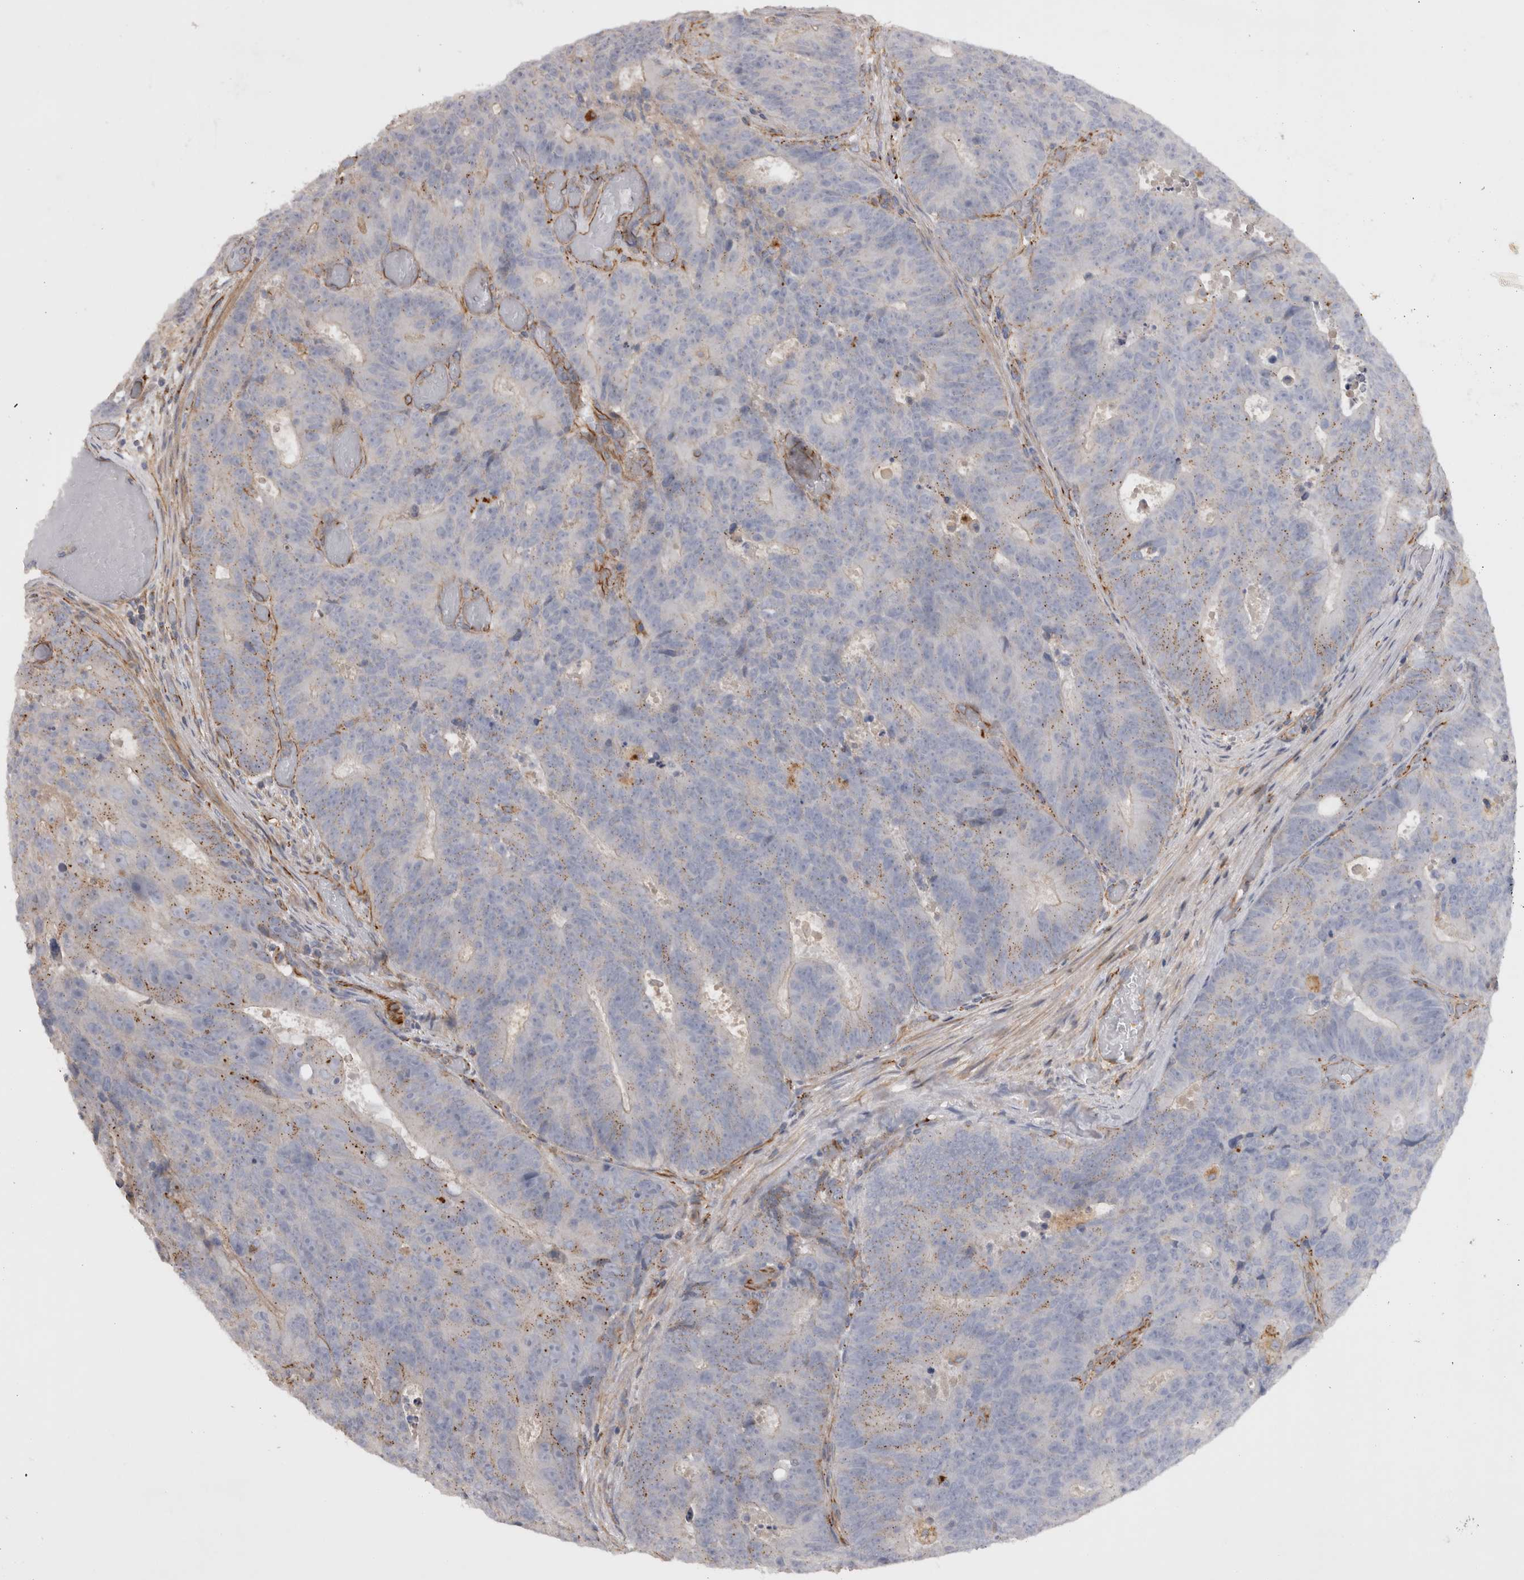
{"staining": {"intensity": "weak", "quantity": "<25%", "location": "cytoplasmic/membranous"}, "tissue": "colorectal cancer", "cell_type": "Tumor cells", "image_type": "cancer", "snomed": [{"axis": "morphology", "description": "Adenocarcinoma, NOS"}, {"axis": "topography", "description": "Colon"}], "caption": "A high-resolution micrograph shows immunohistochemistry staining of colorectal adenocarcinoma, which reveals no significant staining in tumor cells.", "gene": "STRADB", "patient": {"sex": "male", "age": 87}}